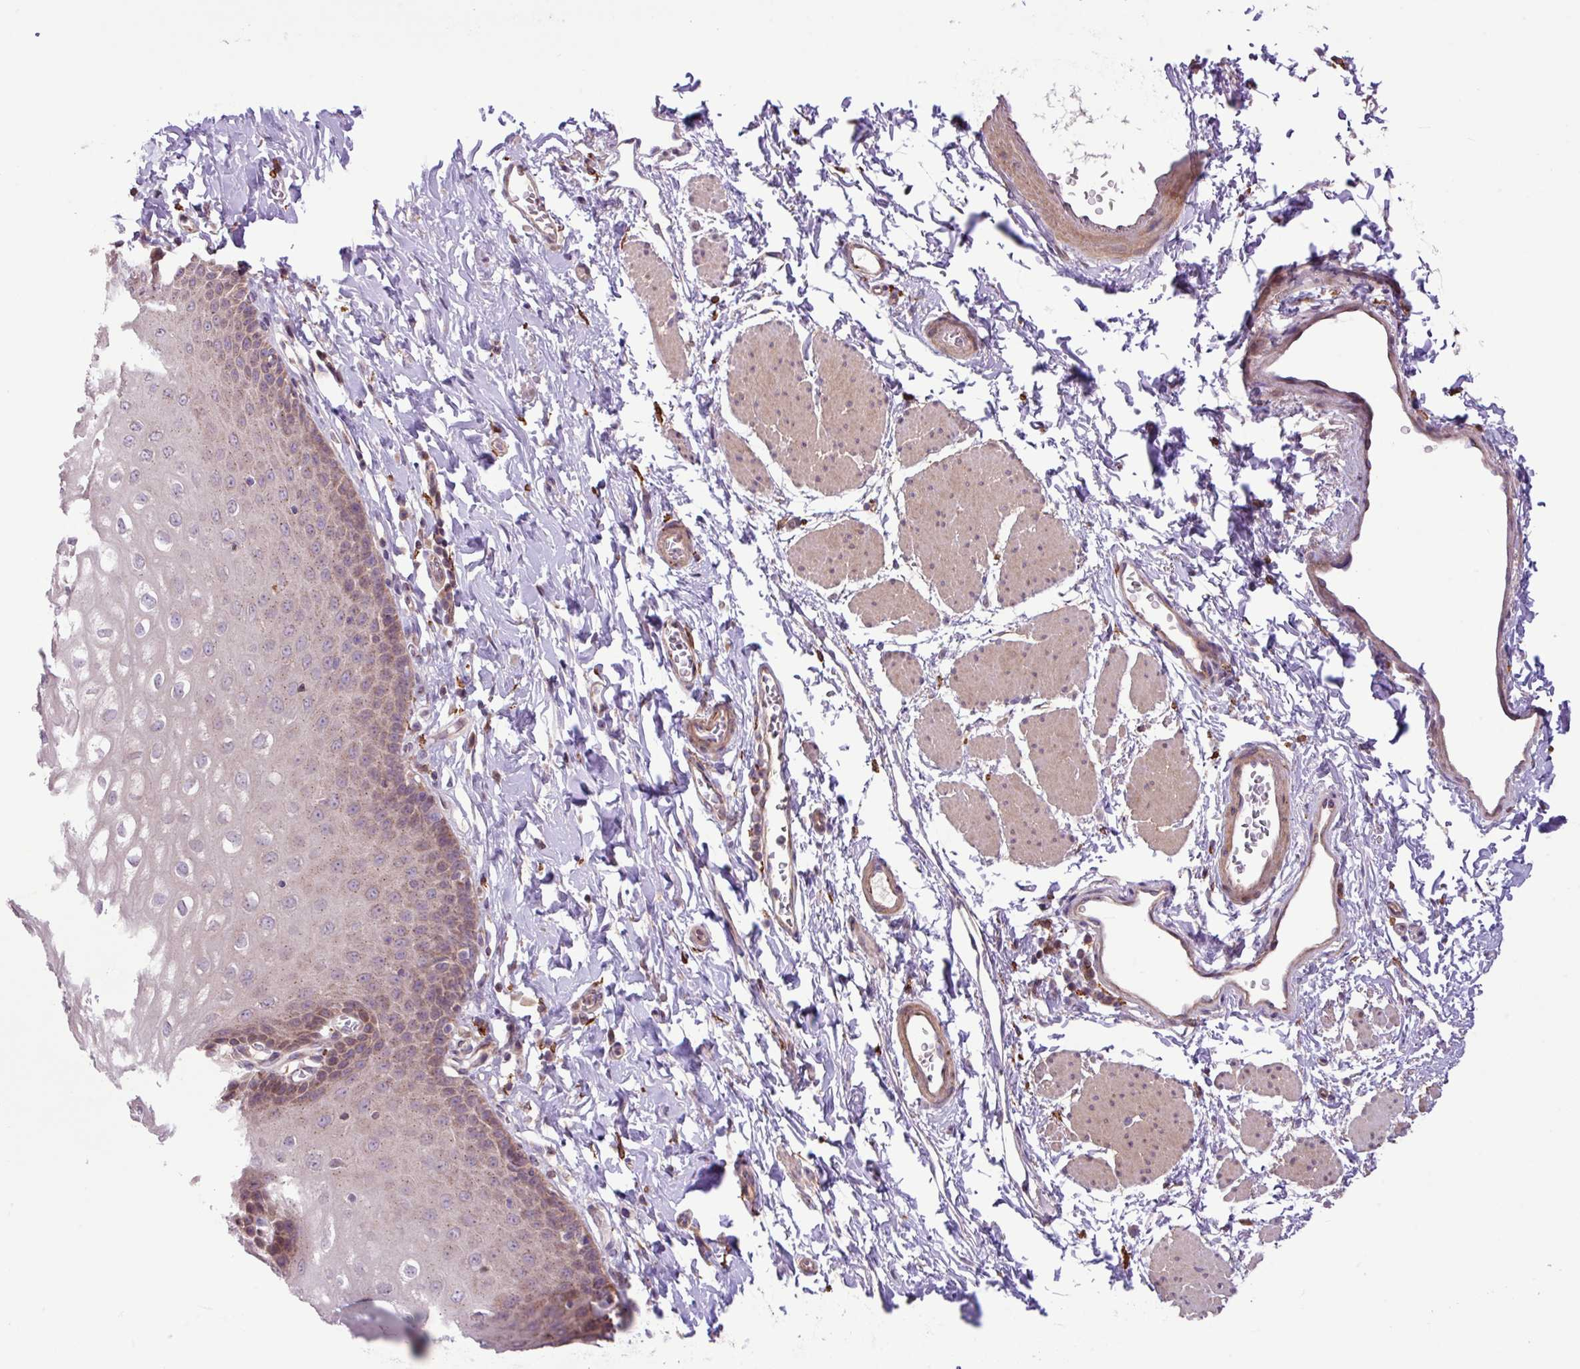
{"staining": {"intensity": "moderate", "quantity": "25%-75%", "location": "cytoplasmic/membranous"}, "tissue": "esophagus", "cell_type": "Squamous epithelial cells", "image_type": "normal", "snomed": [{"axis": "morphology", "description": "Normal tissue, NOS"}, {"axis": "topography", "description": "Esophagus"}], "caption": "An IHC micrograph of unremarkable tissue is shown. Protein staining in brown labels moderate cytoplasmic/membranous positivity in esophagus within squamous epithelial cells. The protein is stained brown, and the nuclei are stained in blue (DAB (3,3'-diaminobenzidine) IHC with brightfield microscopy, high magnification).", "gene": "ARHGEF25", "patient": {"sex": "male", "age": 70}}